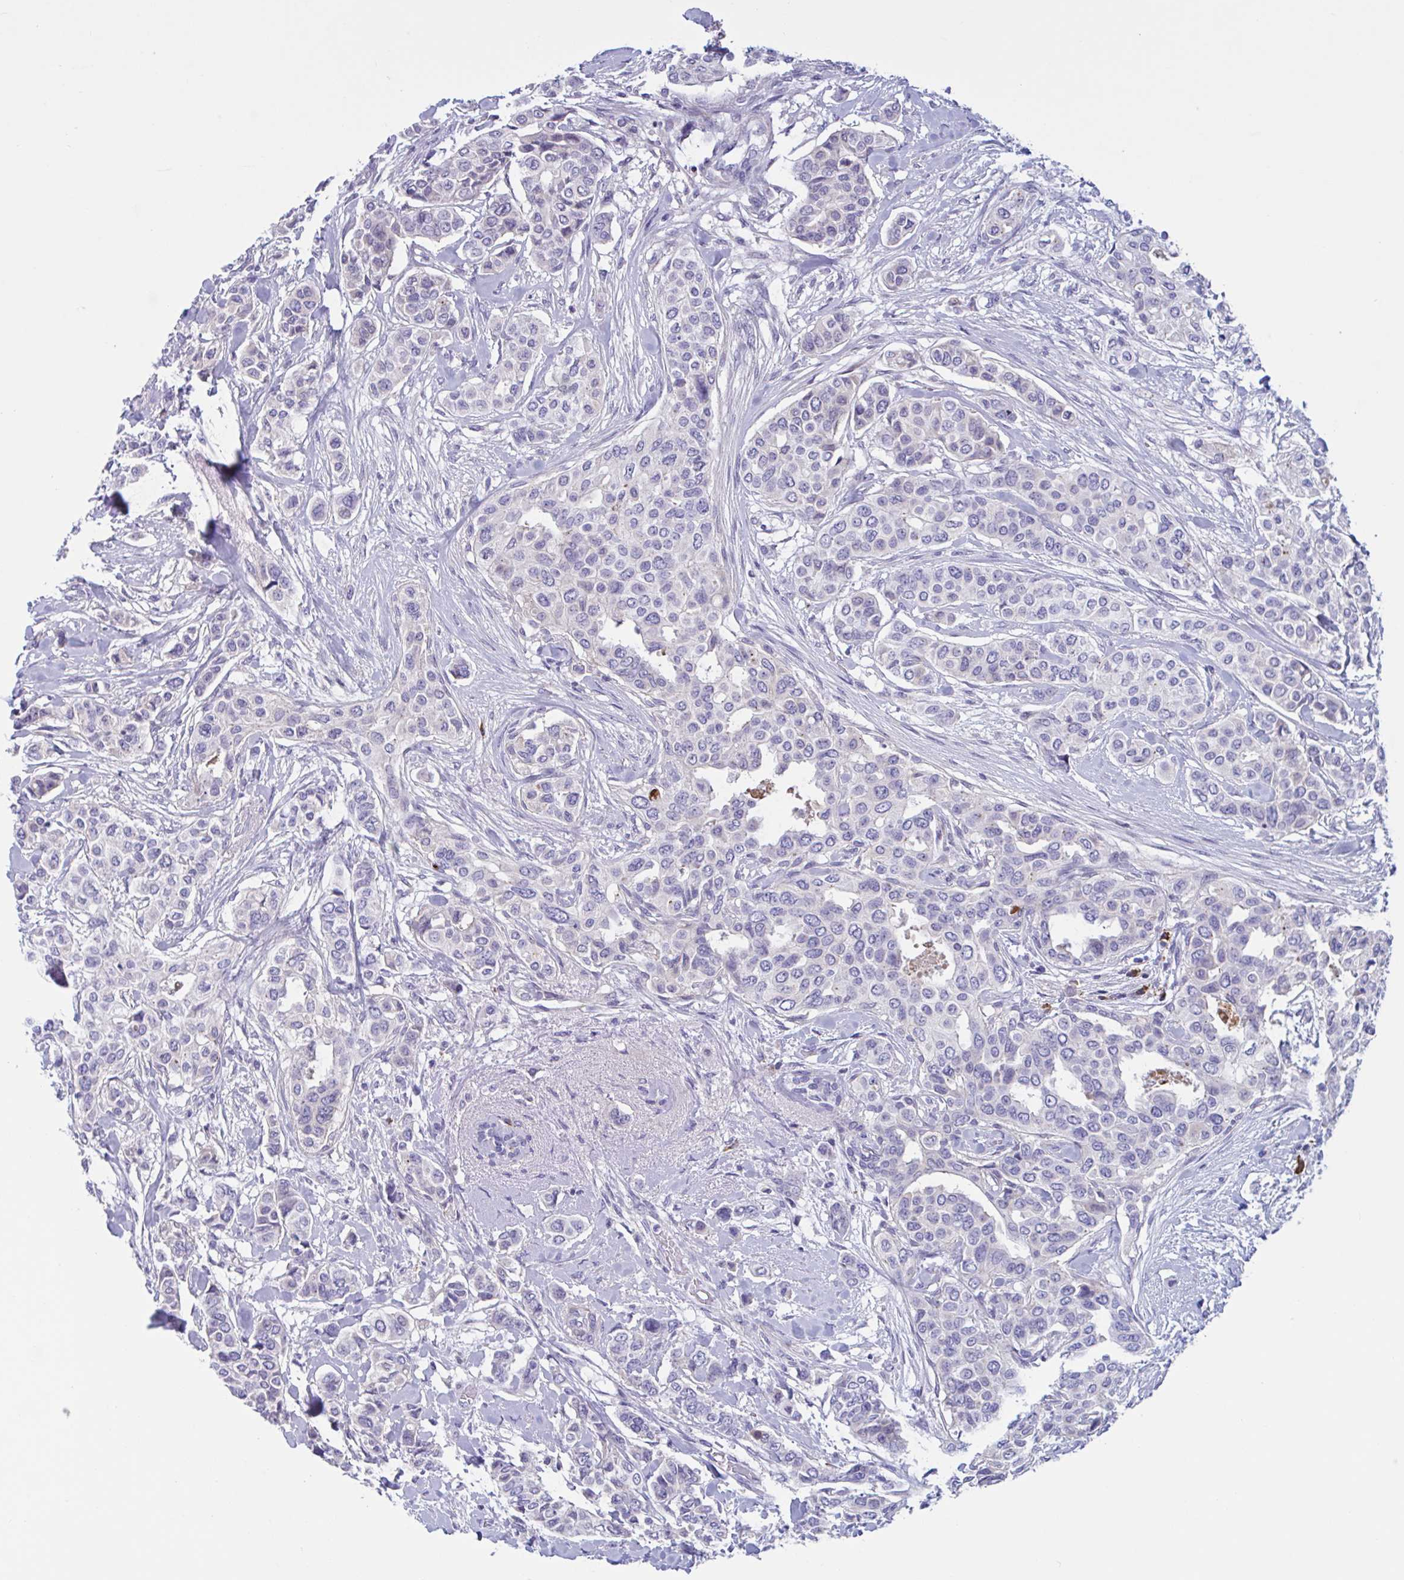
{"staining": {"intensity": "negative", "quantity": "none", "location": "none"}, "tissue": "breast cancer", "cell_type": "Tumor cells", "image_type": "cancer", "snomed": [{"axis": "morphology", "description": "Lobular carcinoma"}, {"axis": "topography", "description": "Breast"}], "caption": "Micrograph shows no significant protein staining in tumor cells of lobular carcinoma (breast). (DAB IHC with hematoxylin counter stain).", "gene": "MS4A14", "patient": {"sex": "female", "age": 51}}